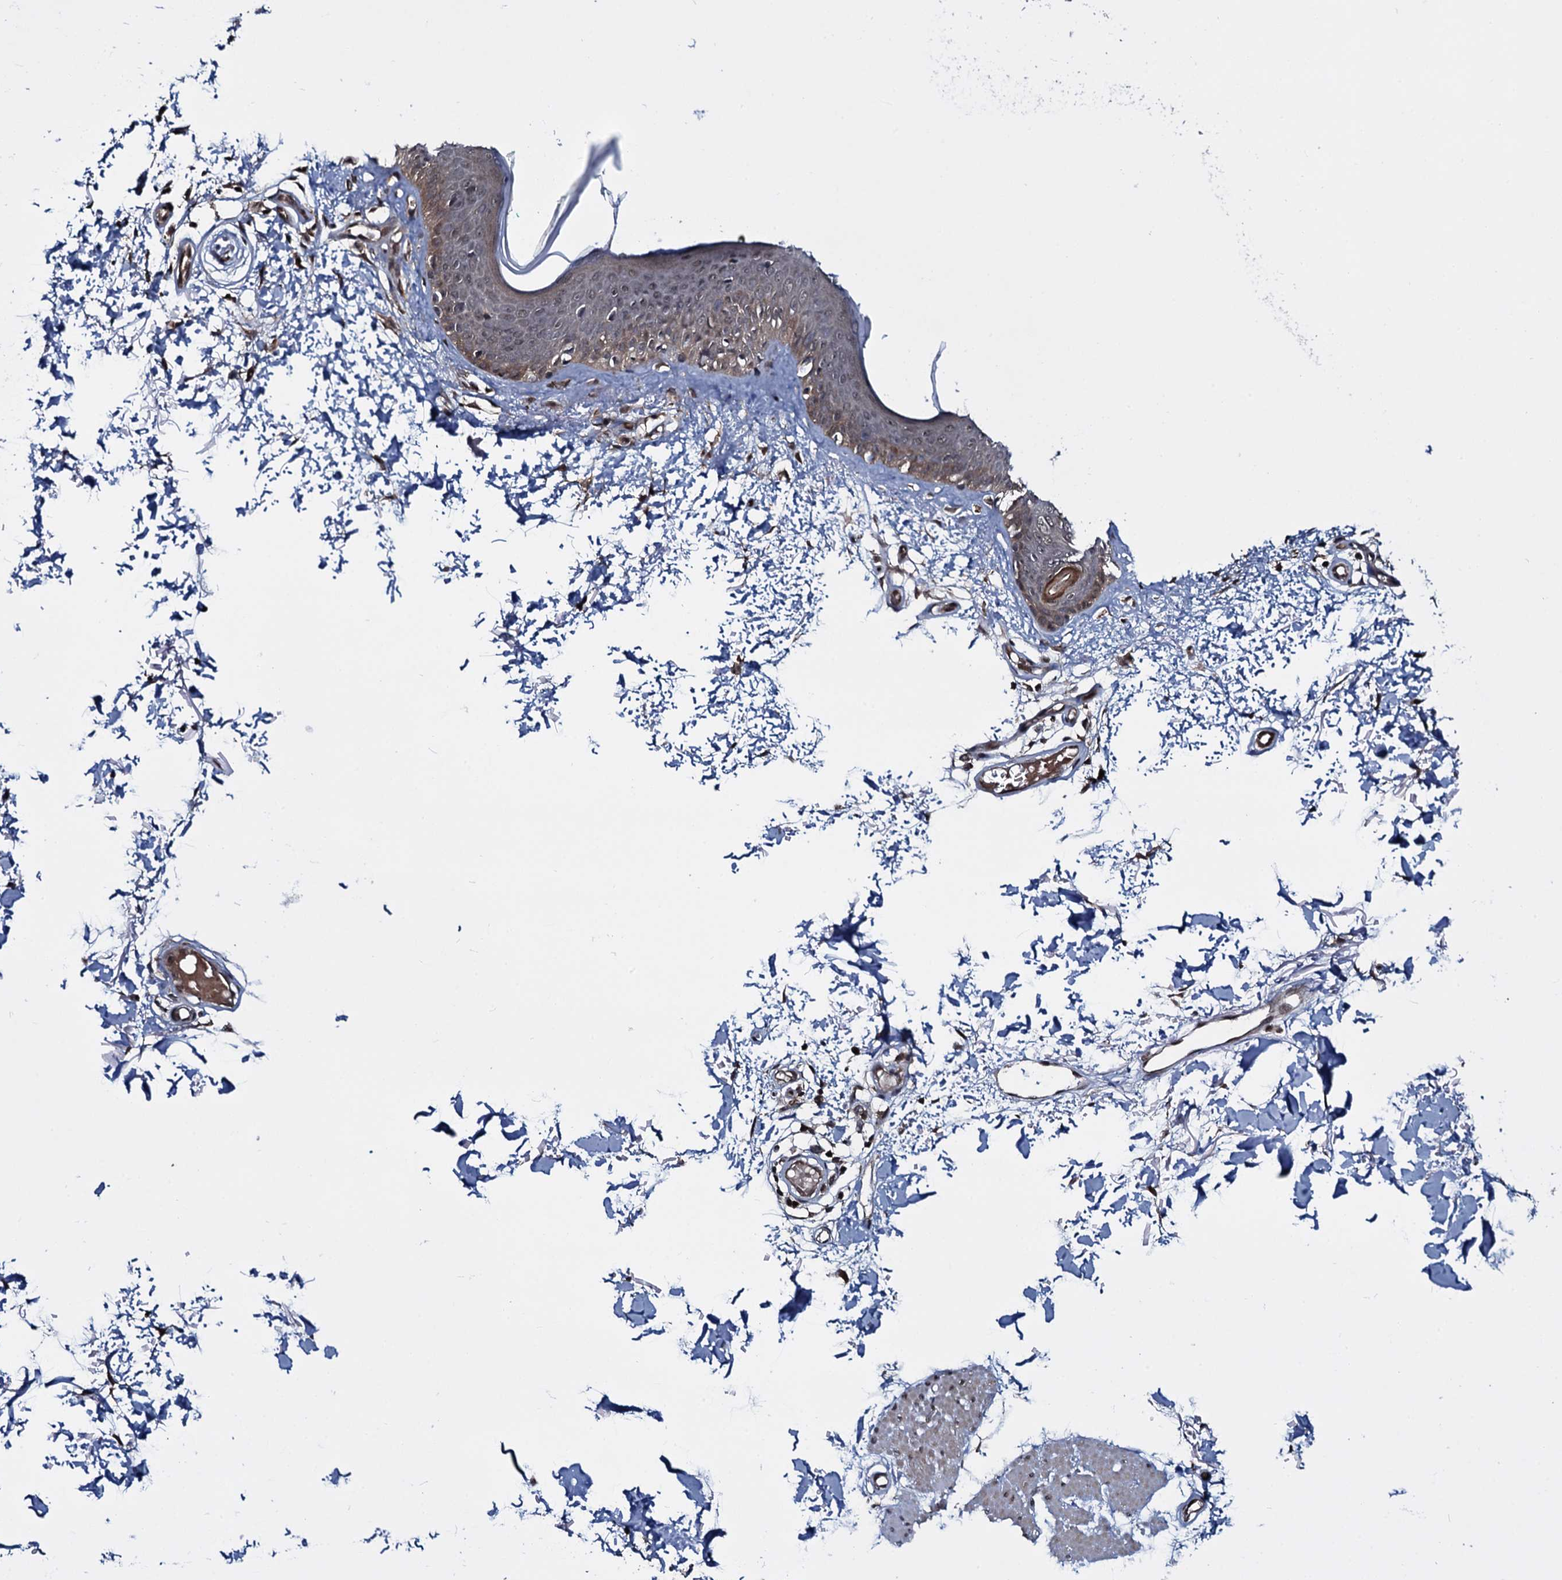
{"staining": {"intensity": "moderate", "quantity": ">75%", "location": "cytoplasmic/membranous,nuclear"}, "tissue": "skin", "cell_type": "Fibroblasts", "image_type": "normal", "snomed": [{"axis": "morphology", "description": "Normal tissue, NOS"}, {"axis": "topography", "description": "Skin"}], "caption": "Moderate cytoplasmic/membranous,nuclear staining is seen in approximately >75% of fibroblasts in normal skin. The protein of interest is shown in brown color, while the nuclei are stained blue.", "gene": "HDDC3", "patient": {"sex": "male", "age": 62}}